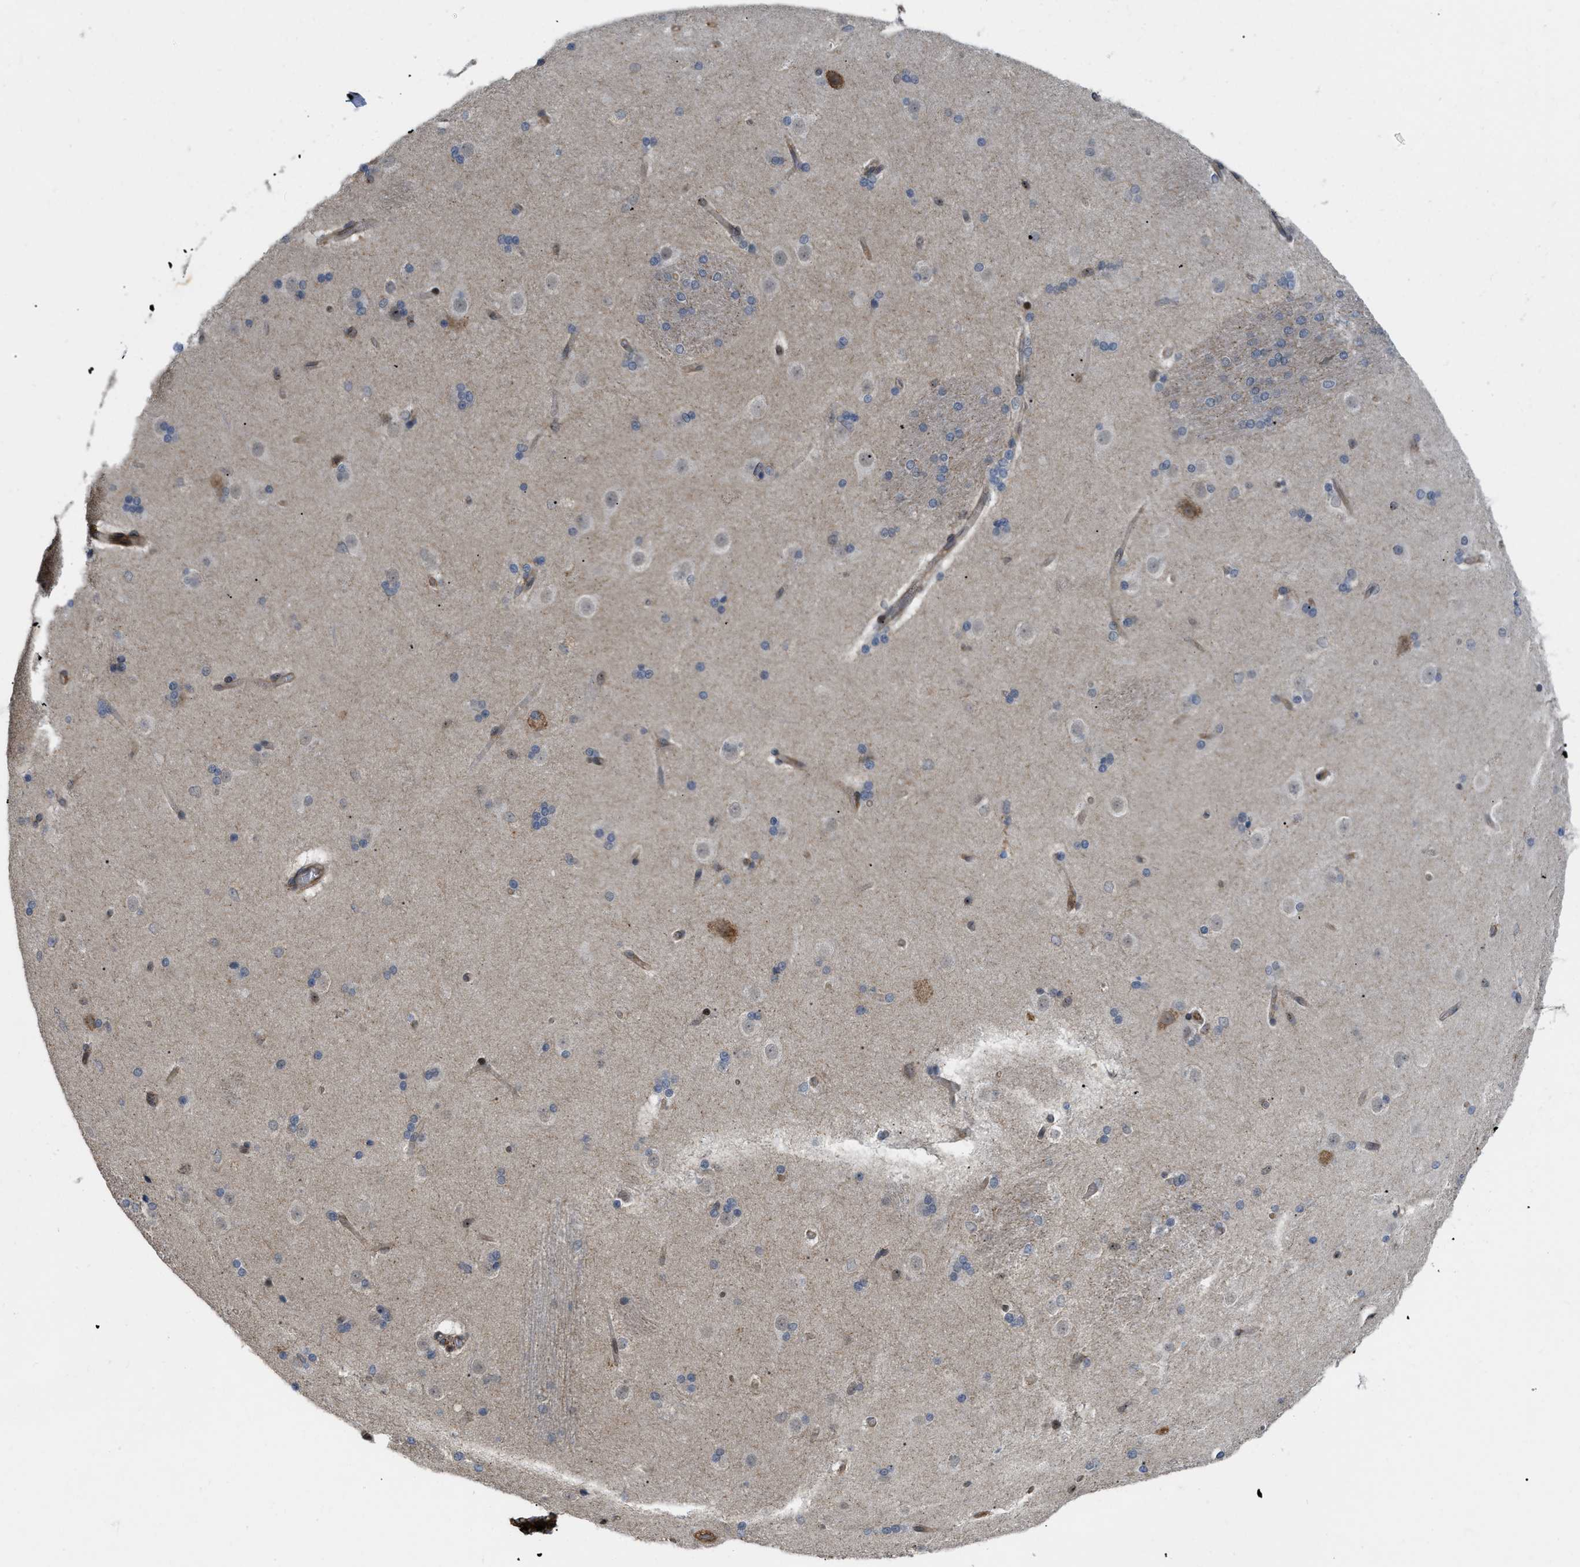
{"staining": {"intensity": "weak", "quantity": "<25%", "location": "nuclear"}, "tissue": "caudate", "cell_type": "Glial cells", "image_type": "normal", "snomed": [{"axis": "morphology", "description": "Normal tissue, NOS"}, {"axis": "topography", "description": "Lateral ventricle wall"}], "caption": "This is an immunohistochemistry image of normal human caudate. There is no positivity in glial cells.", "gene": "IQCE", "patient": {"sex": "female", "age": 19}}